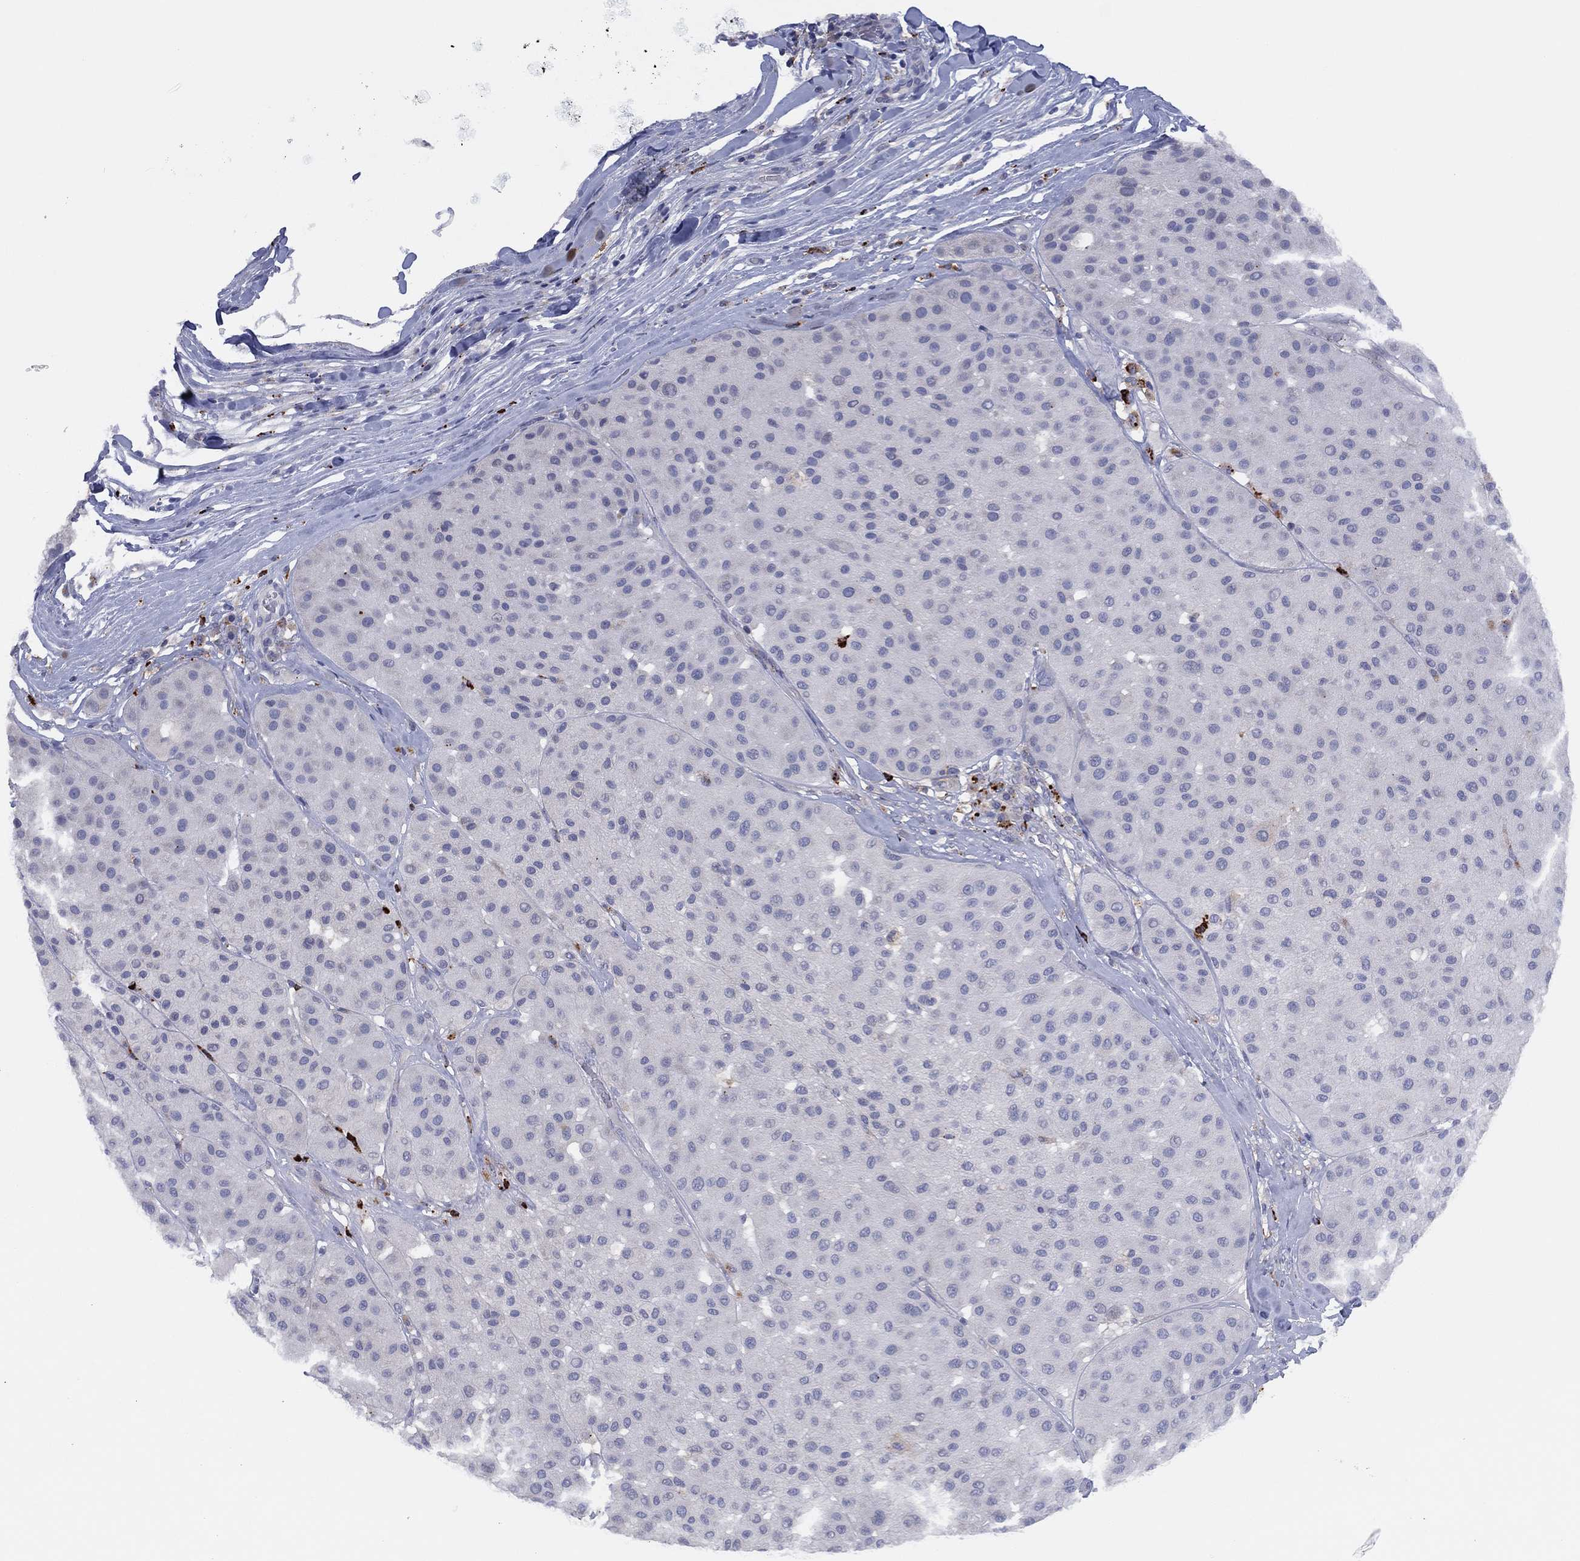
{"staining": {"intensity": "negative", "quantity": "none", "location": "none"}, "tissue": "melanoma", "cell_type": "Tumor cells", "image_type": "cancer", "snomed": [{"axis": "morphology", "description": "Malignant melanoma, Metastatic site"}, {"axis": "topography", "description": "Smooth muscle"}], "caption": "Micrograph shows no protein positivity in tumor cells of melanoma tissue.", "gene": "PLAC8", "patient": {"sex": "male", "age": 41}}